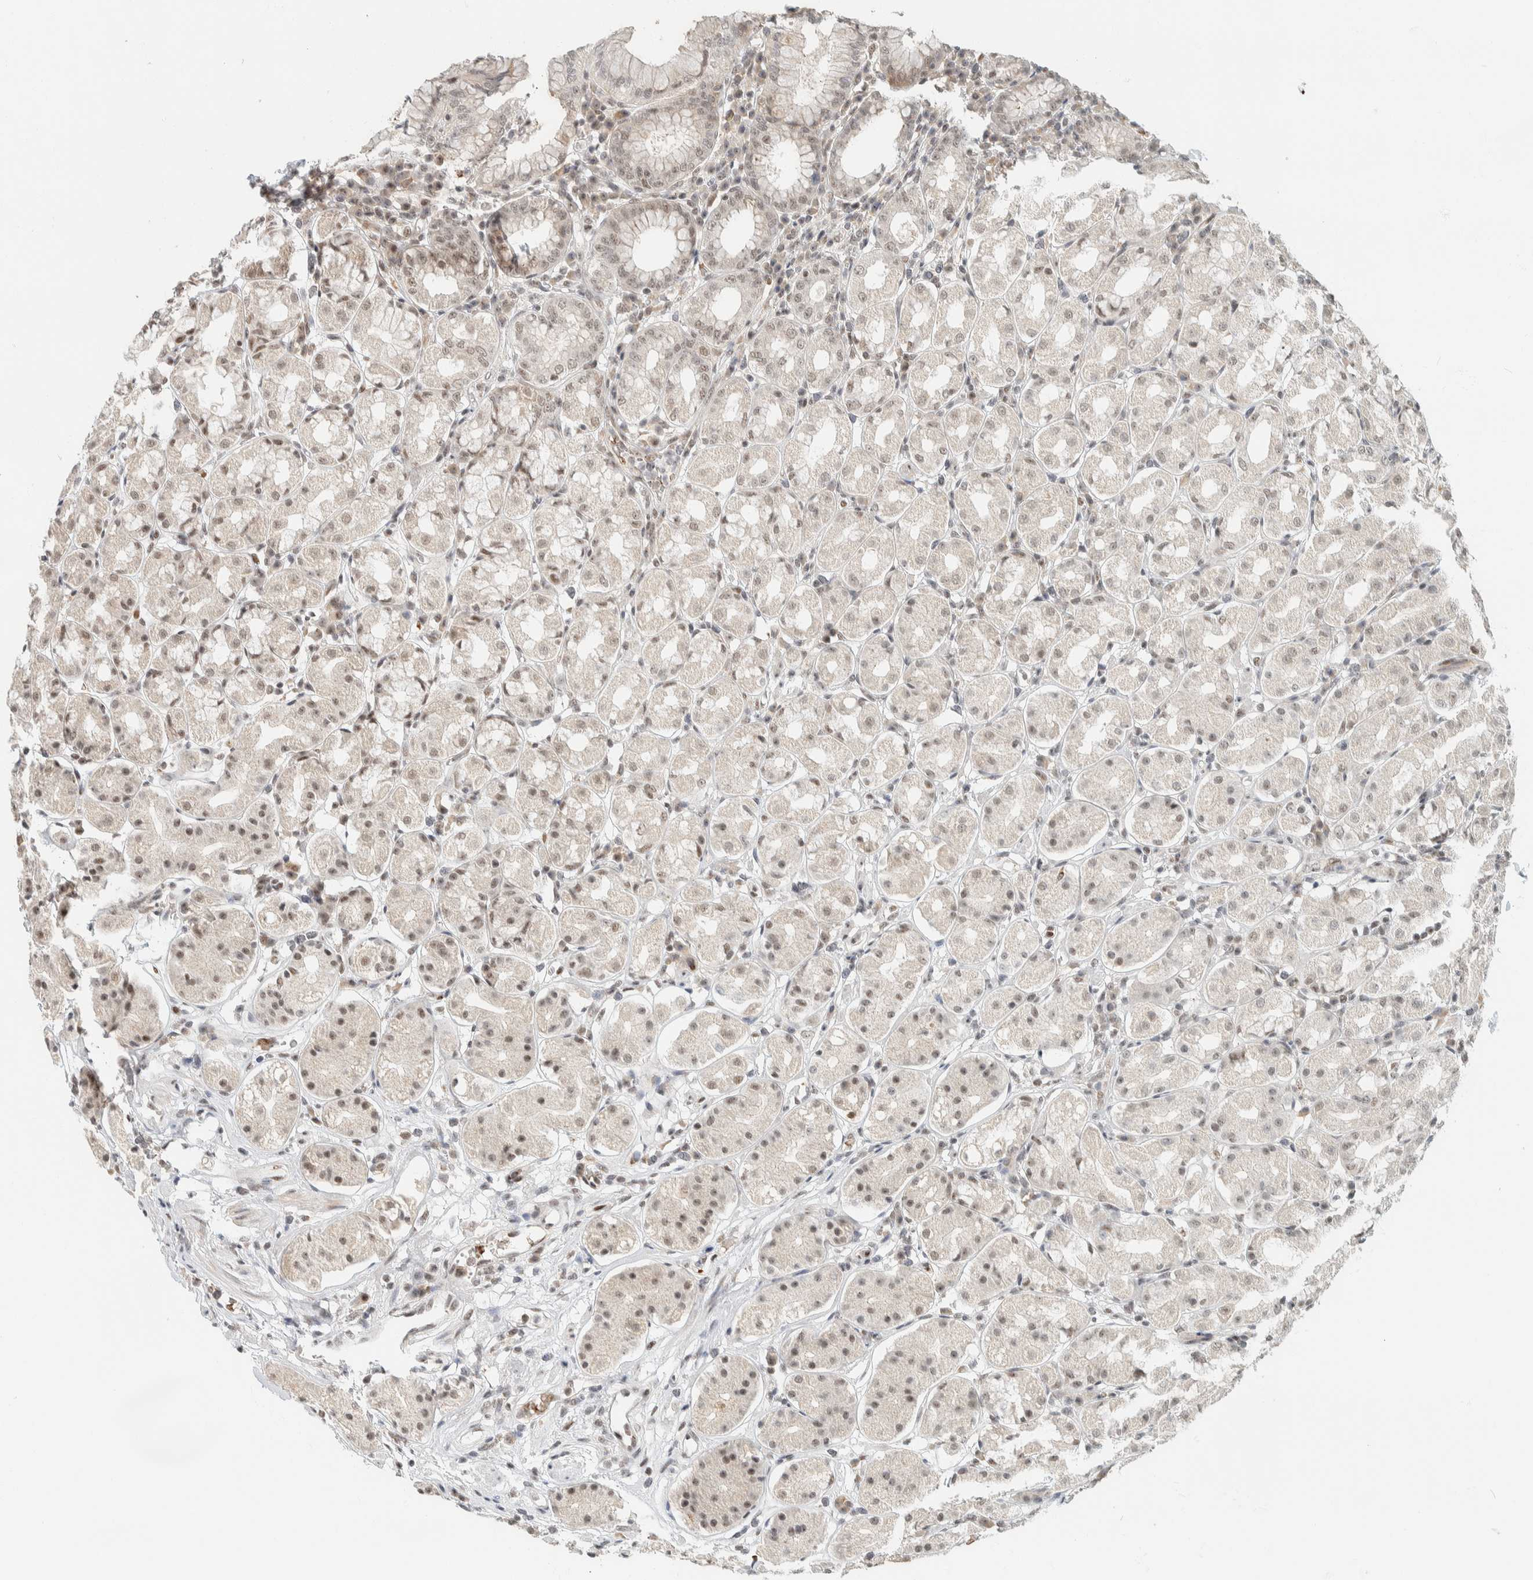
{"staining": {"intensity": "moderate", "quantity": ">75%", "location": "nuclear"}, "tissue": "stomach", "cell_type": "Glandular cells", "image_type": "normal", "snomed": [{"axis": "morphology", "description": "Normal tissue, NOS"}, {"axis": "topography", "description": "Stomach"}, {"axis": "topography", "description": "Stomach, lower"}], "caption": "DAB (3,3'-diaminobenzidine) immunohistochemical staining of unremarkable stomach shows moderate nuclear protein expression in approximately >75% of glandular cells. The staining was performed using DAB (3,3'-diaminobenzidine) to visualize the protein expression in brown, while the nuclei were stained in blue with hematoxylin (Magnification: 20x).", "gene": "ZBTB2", "patient": {"sex": "female", "age": 56}}